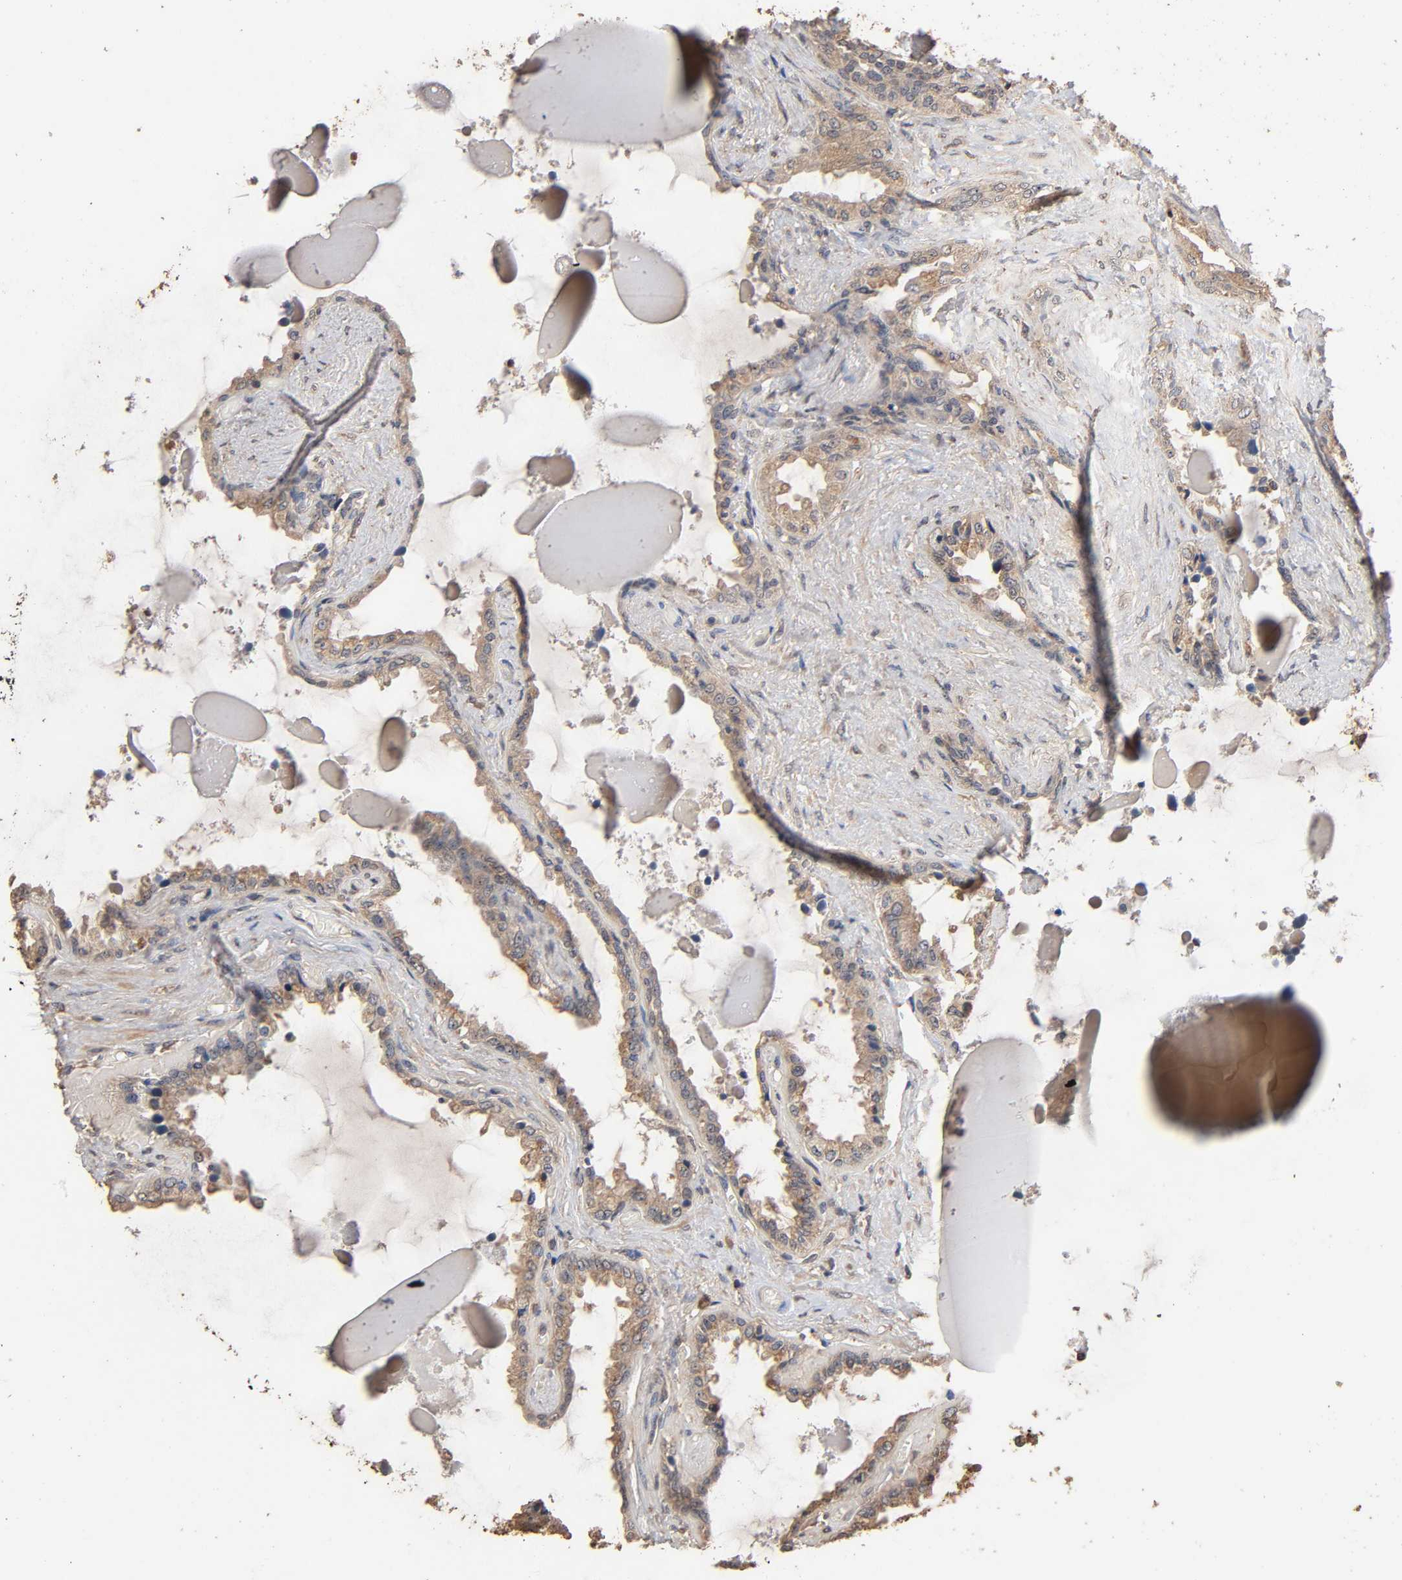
{"staining": {"intensity": "moderate", "quantity": ">75%", "location": "cytoplasmic/membranous"}, "tissue": "seminal vesicle", "cell_type": "Glandular cells", "image_type": "normal", "snomed": [{"axis": "morphology", "description": "Normal tissue, NOS"}, {"axis": "morphology", "description": "Inflammation, NOS"}, {"axis": "topography", "description": "Urinary bladder"}, {"axis": "topography", "description": "Prostate"}, {"axis": "topography", "description": "Seminal veicle"}], "caption": "A photomicrograph of human seminal vesicle stained for a protein shows moderate cytoplasmic/membranous brown staining in glandular cells.", "gene": "ARHGEF7", "patient": {"sex": "male", "age": 82}}